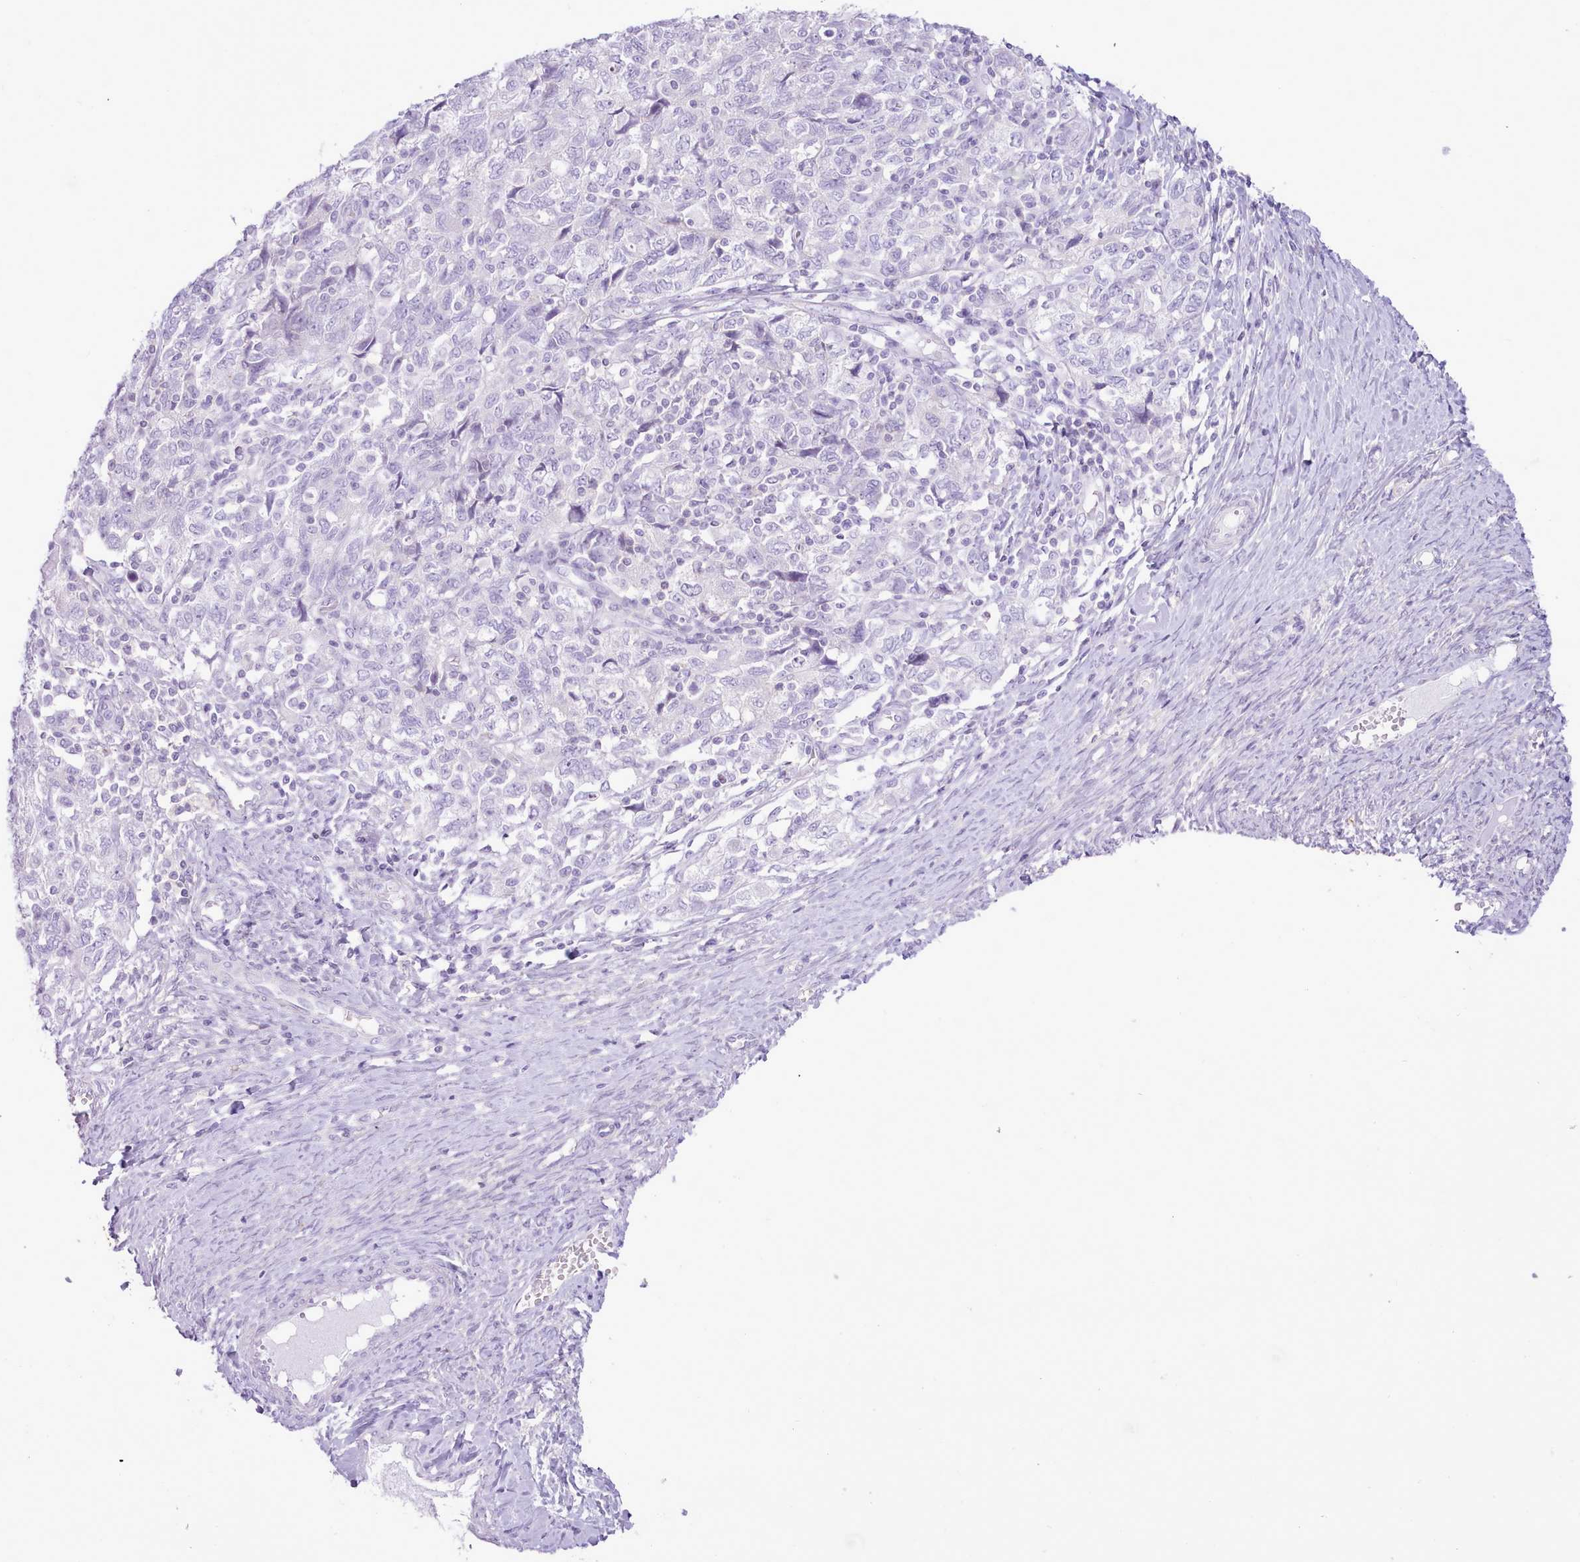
{"staining": {"intensity": "negative", "quantity": "none", "location": "none"}, "tissue": "ovarian cancer", "cell_type": "Tumor cells", "image_type": "cancer", "snomed": [{"axis": "morphology", "description": "Carcinoma, NOS"}, {"axis": "morphology", "description": "Cystadenocarcinoma, serous, NOS"}, {"axis": "topography", "description": "Ovary"}], "caption": "Immunohistochemical staining of serous cystadenocarcinoma (ovarian) reveals no significant positivity in tumor cells.", "gene": "MDFI", "patient": {"sex": "female", "age": 69}}